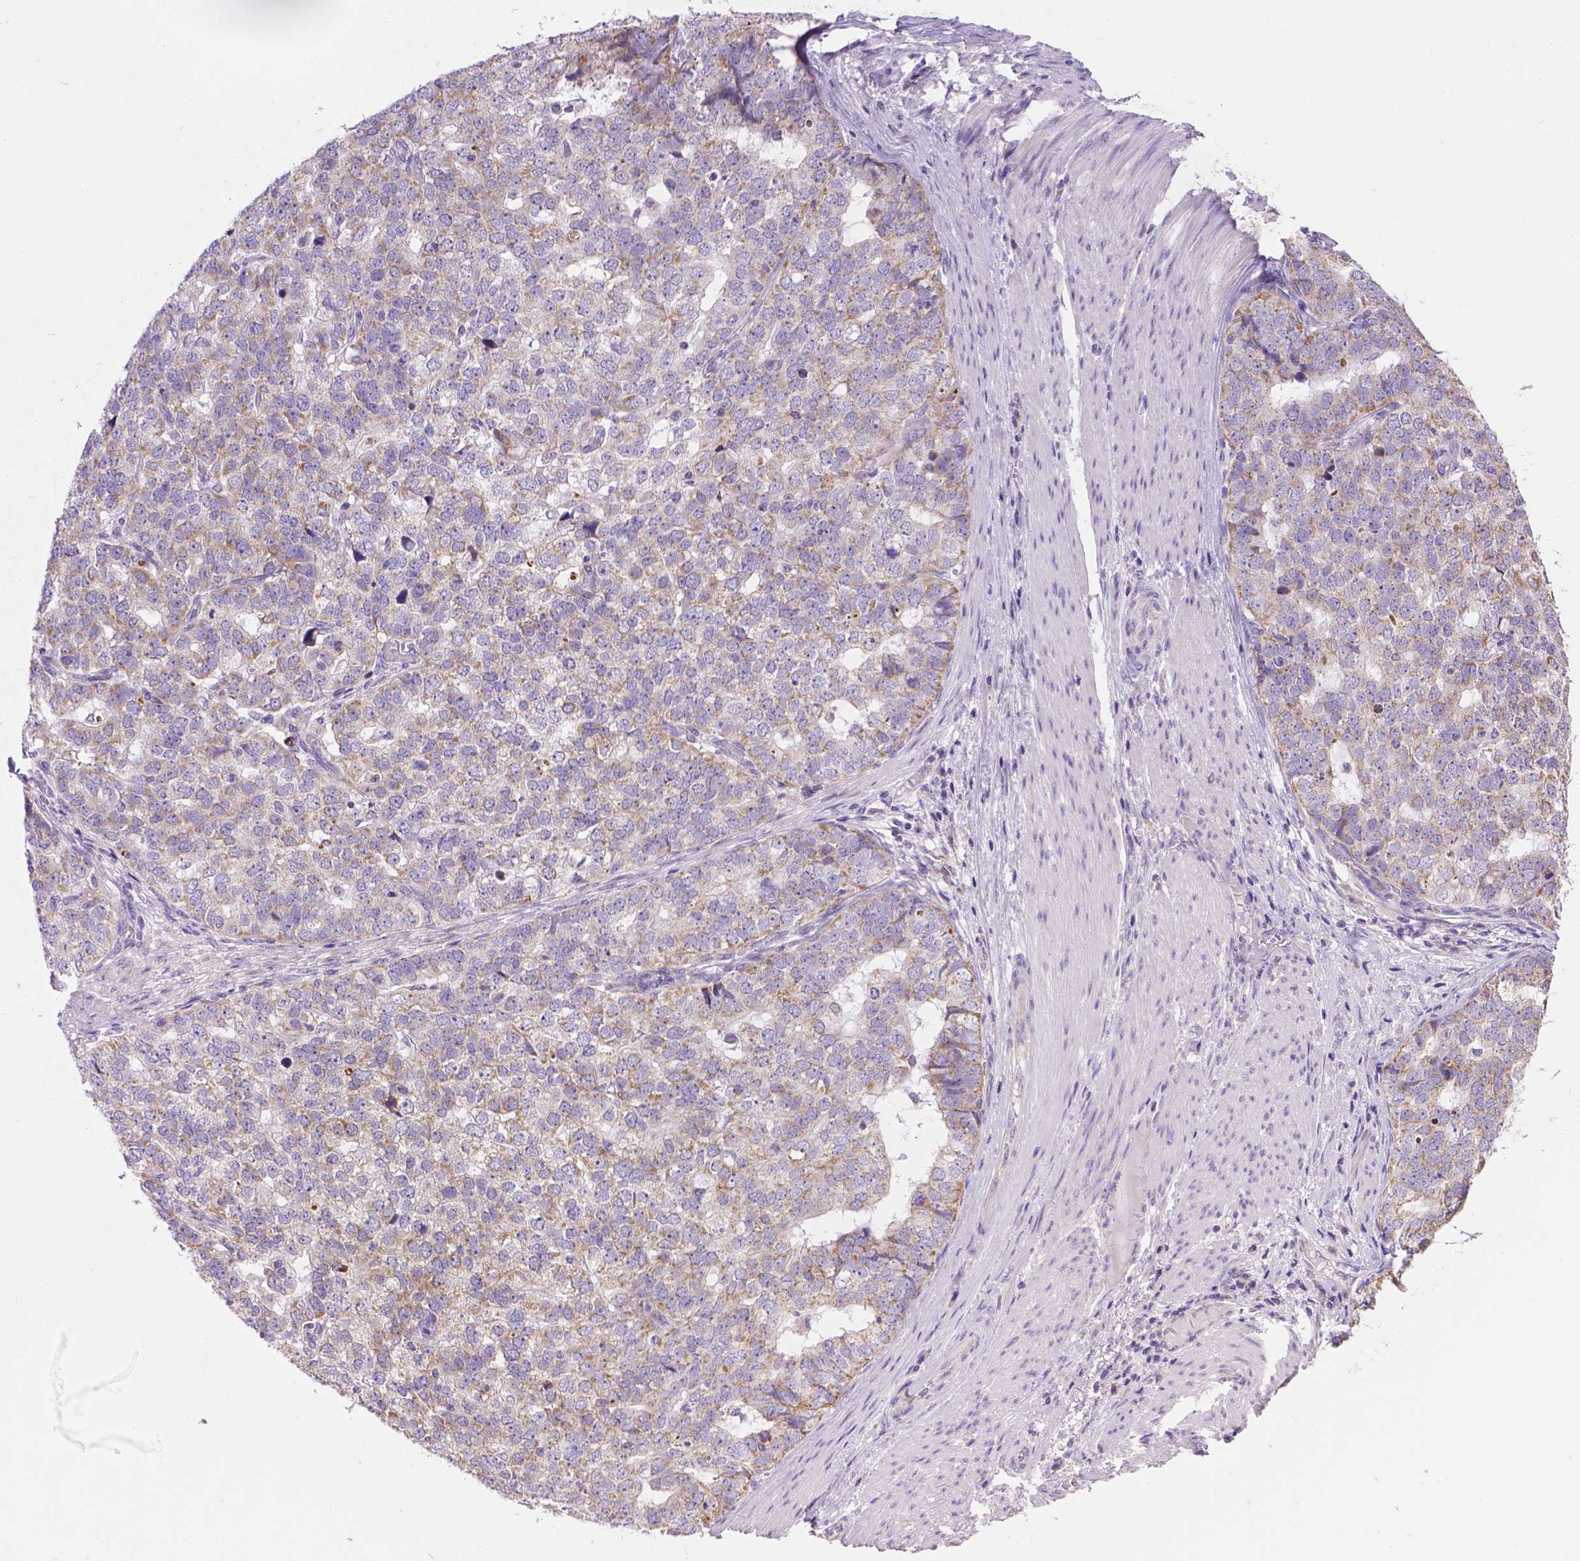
{"staining": {"intensity": "moderate", "quantity": "25%-75%", "location": "cytoplasmic/membranous"}, "tissue": "stomach cancer", "cell_type": "Tumor cells", "image_type": "cancer", "snomed": [{"axis": "morphology", "description": "Adenocarcinoma, NOS"}, {"axis": "topography", "description": "Stomach"}], "caption": "IHC staining of adenocarcinoma (stomach), which exhibits medium levels of moderate cytoplasmic/membranous expression in approximately 25%-75% of tumor cells indicating moderate cytoplasmic/membranous protein expression. The staining was performed using DAB (brown) for protein detection and nuclei were counterstained in hematoxylin (blue).", "gene": "CSPG5", "patient": {"sex": "male", "age": 69}}